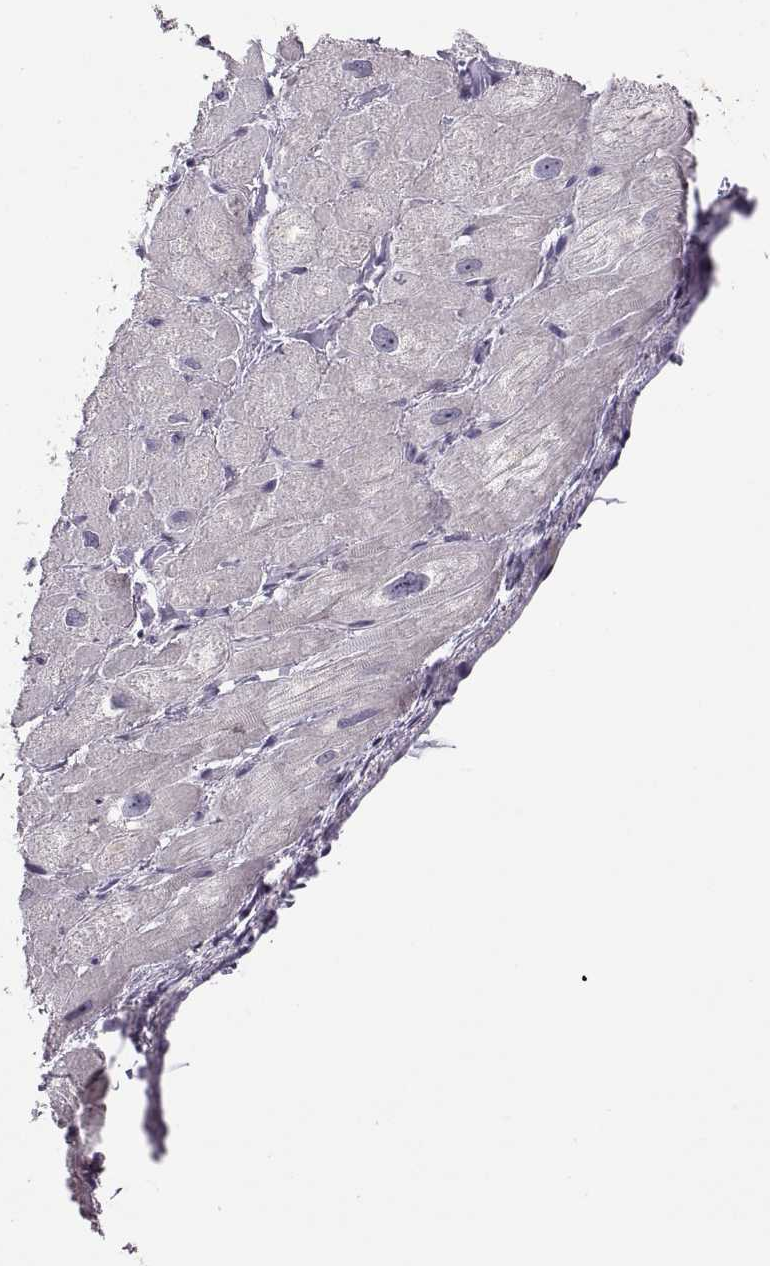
{"staining": {"intensity": "negative", "quantity": "none", "location": "none"}, "tissue": "heart muscle", "cell_type": "Cardiomyocytes", "image_type": "normal", "snomed": [{"axis": "morphology", "description": "Normal tissue, NOS"}, {"axis": "topography", "description": "Heart"}], "caption": "Human heart muscle stained for a protein using immunohistochemistry shows no staining in cardiomyocytes.", "gene": "VSX2", "patient": {"sex": "male", "age": 60}}